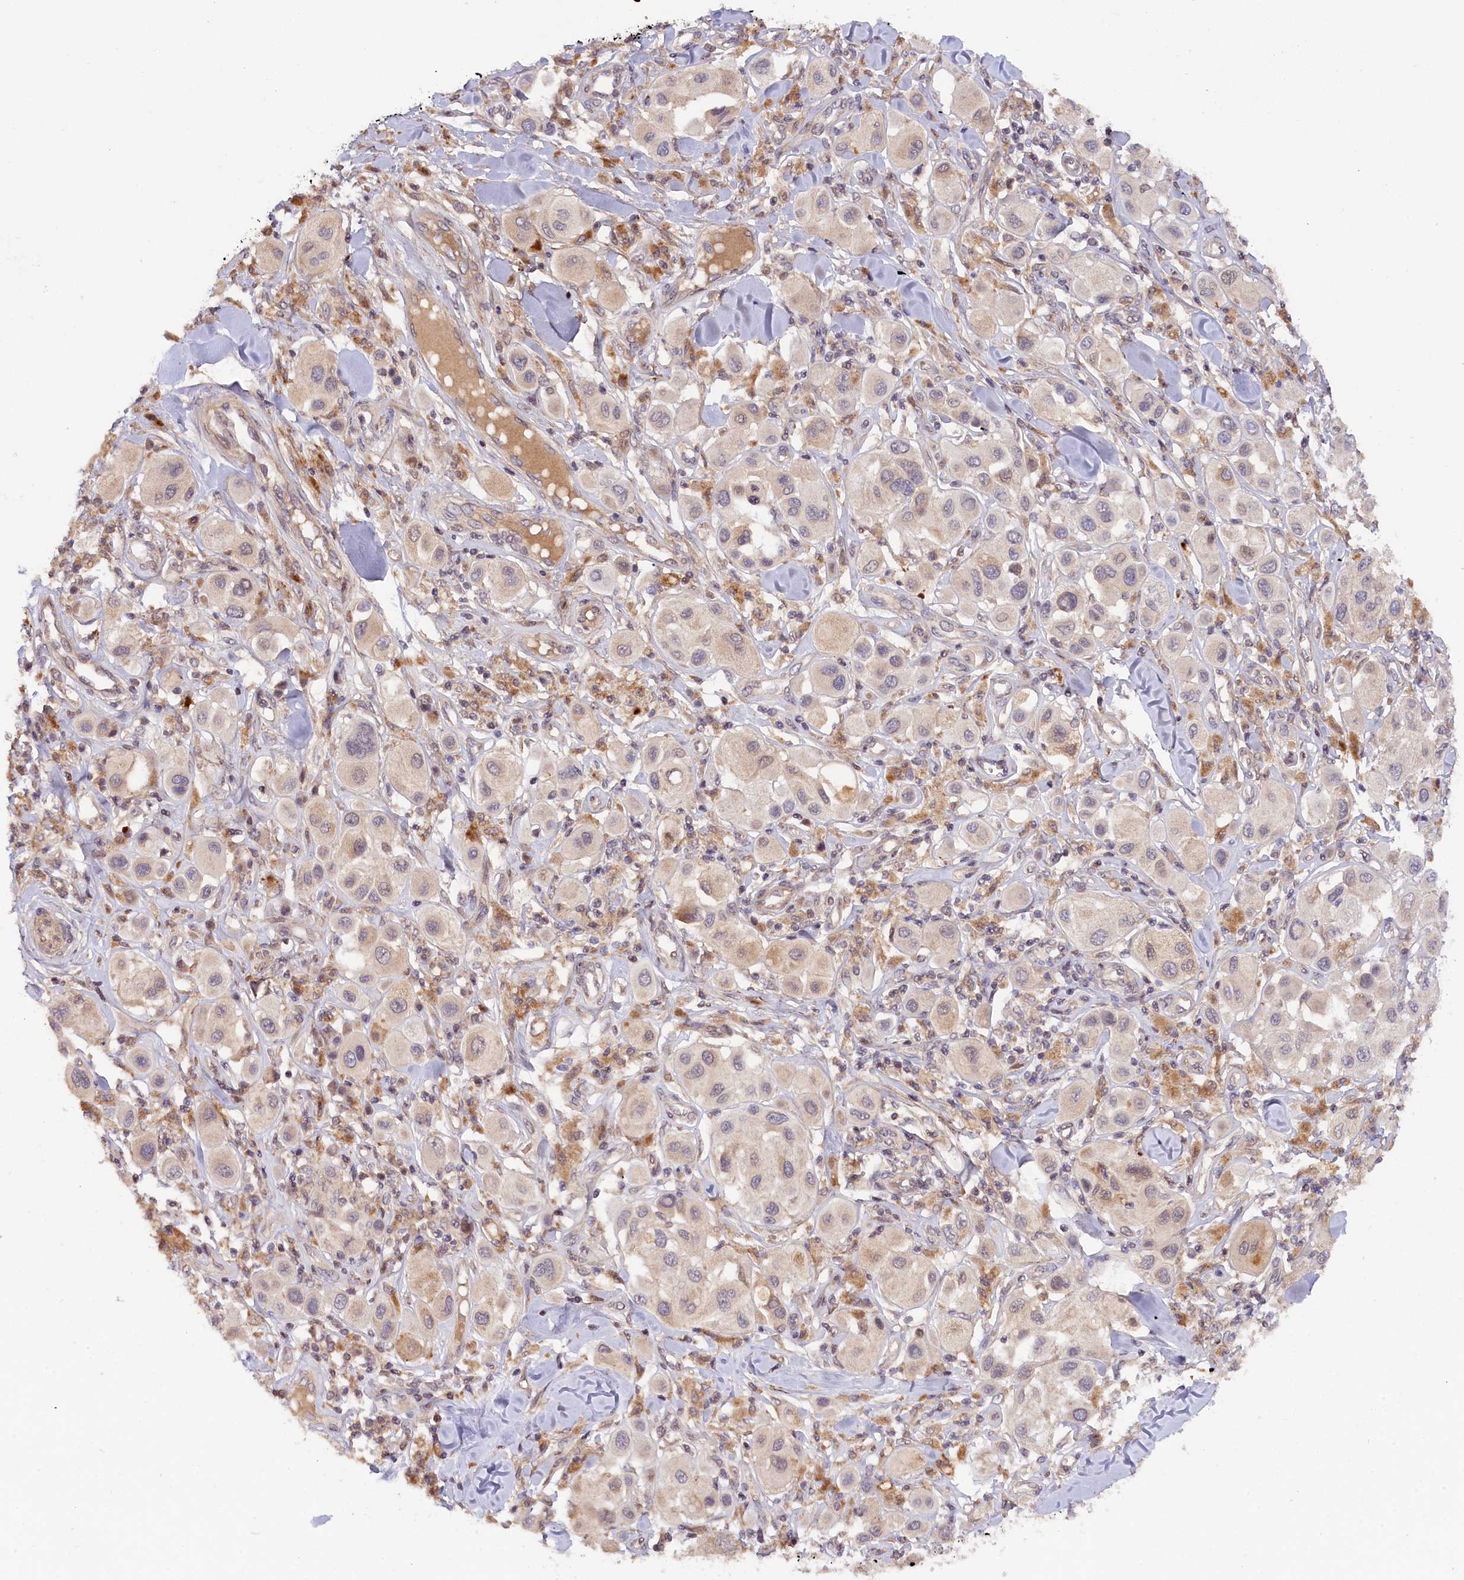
{"staining": {"intensity": "negative", "quantity": "none", "location": "none"}, "tissue": "melanoma", "cell_type": "Tumor cells", "image_type": "cancer", "snomed": [{"axis": "morphology", "description": "Malignant melanoma, Metastatic site"}, {"axis": "topography", "description": "Skin"}], "caption": "Immunohistochemistry of melanoma demonstrates no staining in tumor cells.", "gene": "ZNF480", "patient": {"sex": "male", "age": 41}}